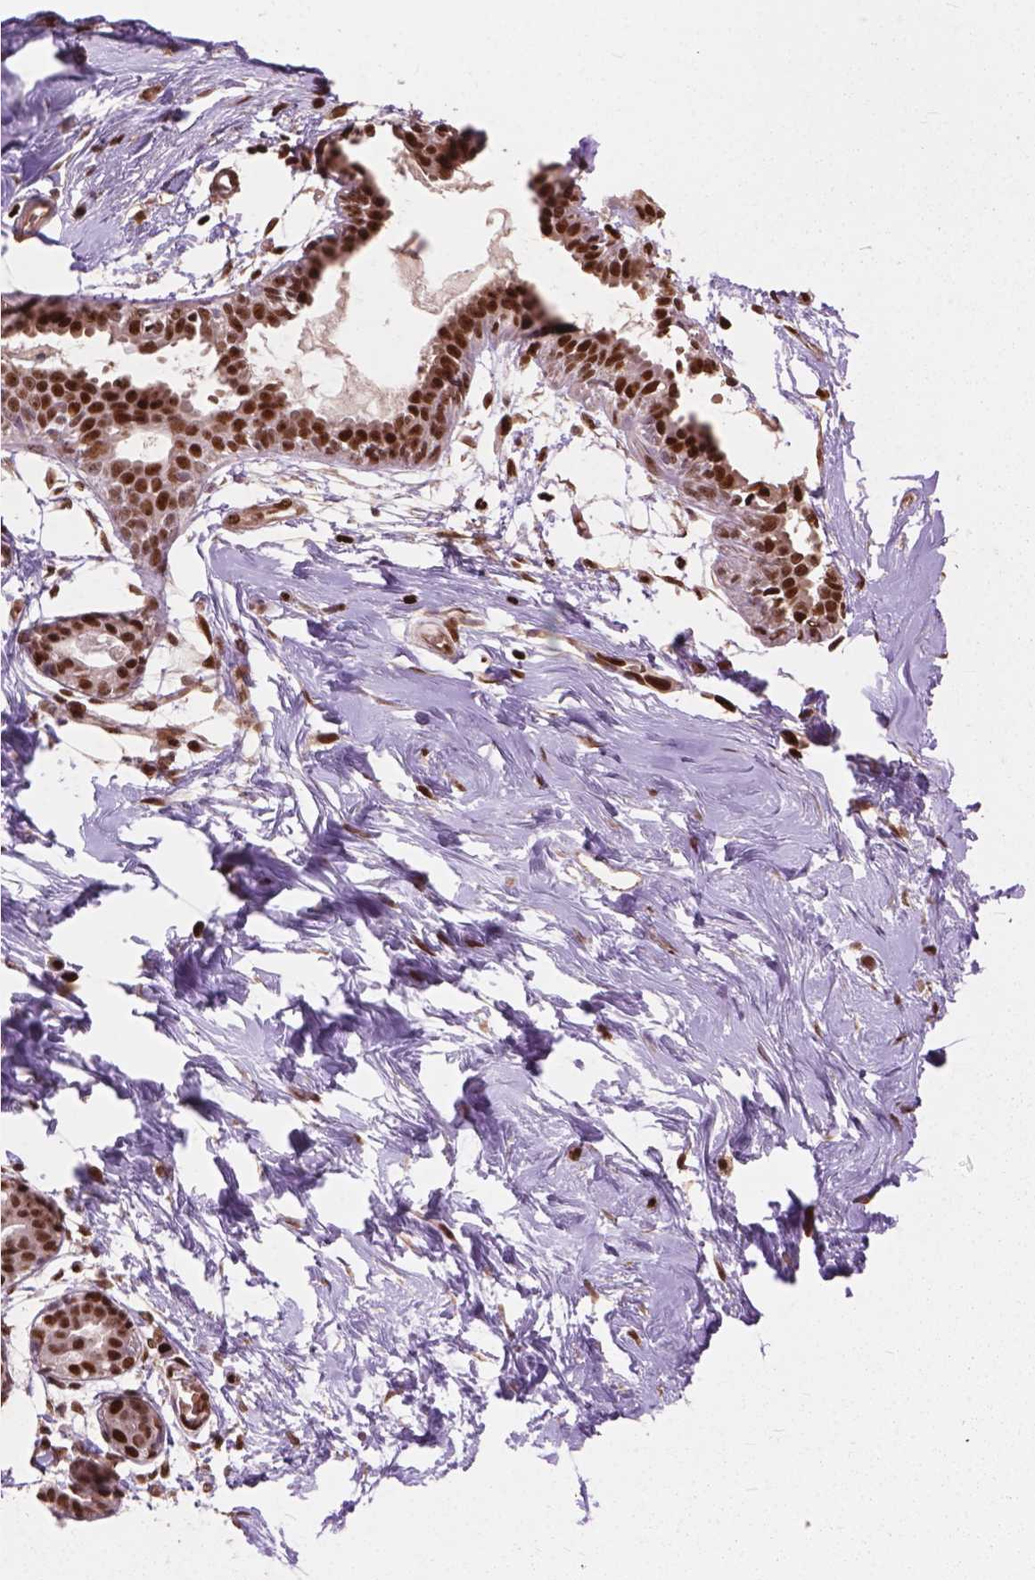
{"staining": {"intensity": "moderate", "quantity": ">75%", "location": "nuclear"}, "tissue": "breast", "cell_type": "Adipocytes", "image_type": "normal", "snomed": [{"axis": "morphology", "description": "Normal tissue, NOS"}, {"axis": "topography", "description": "Breast"}], "caption": "Immunohistochemical staining of unremarkable human breast displays moderate nuclear protein positivity in about >75% of adipocytes.", "gene": "ANP32A", "patient": {"sex": "female", "age": 45}}